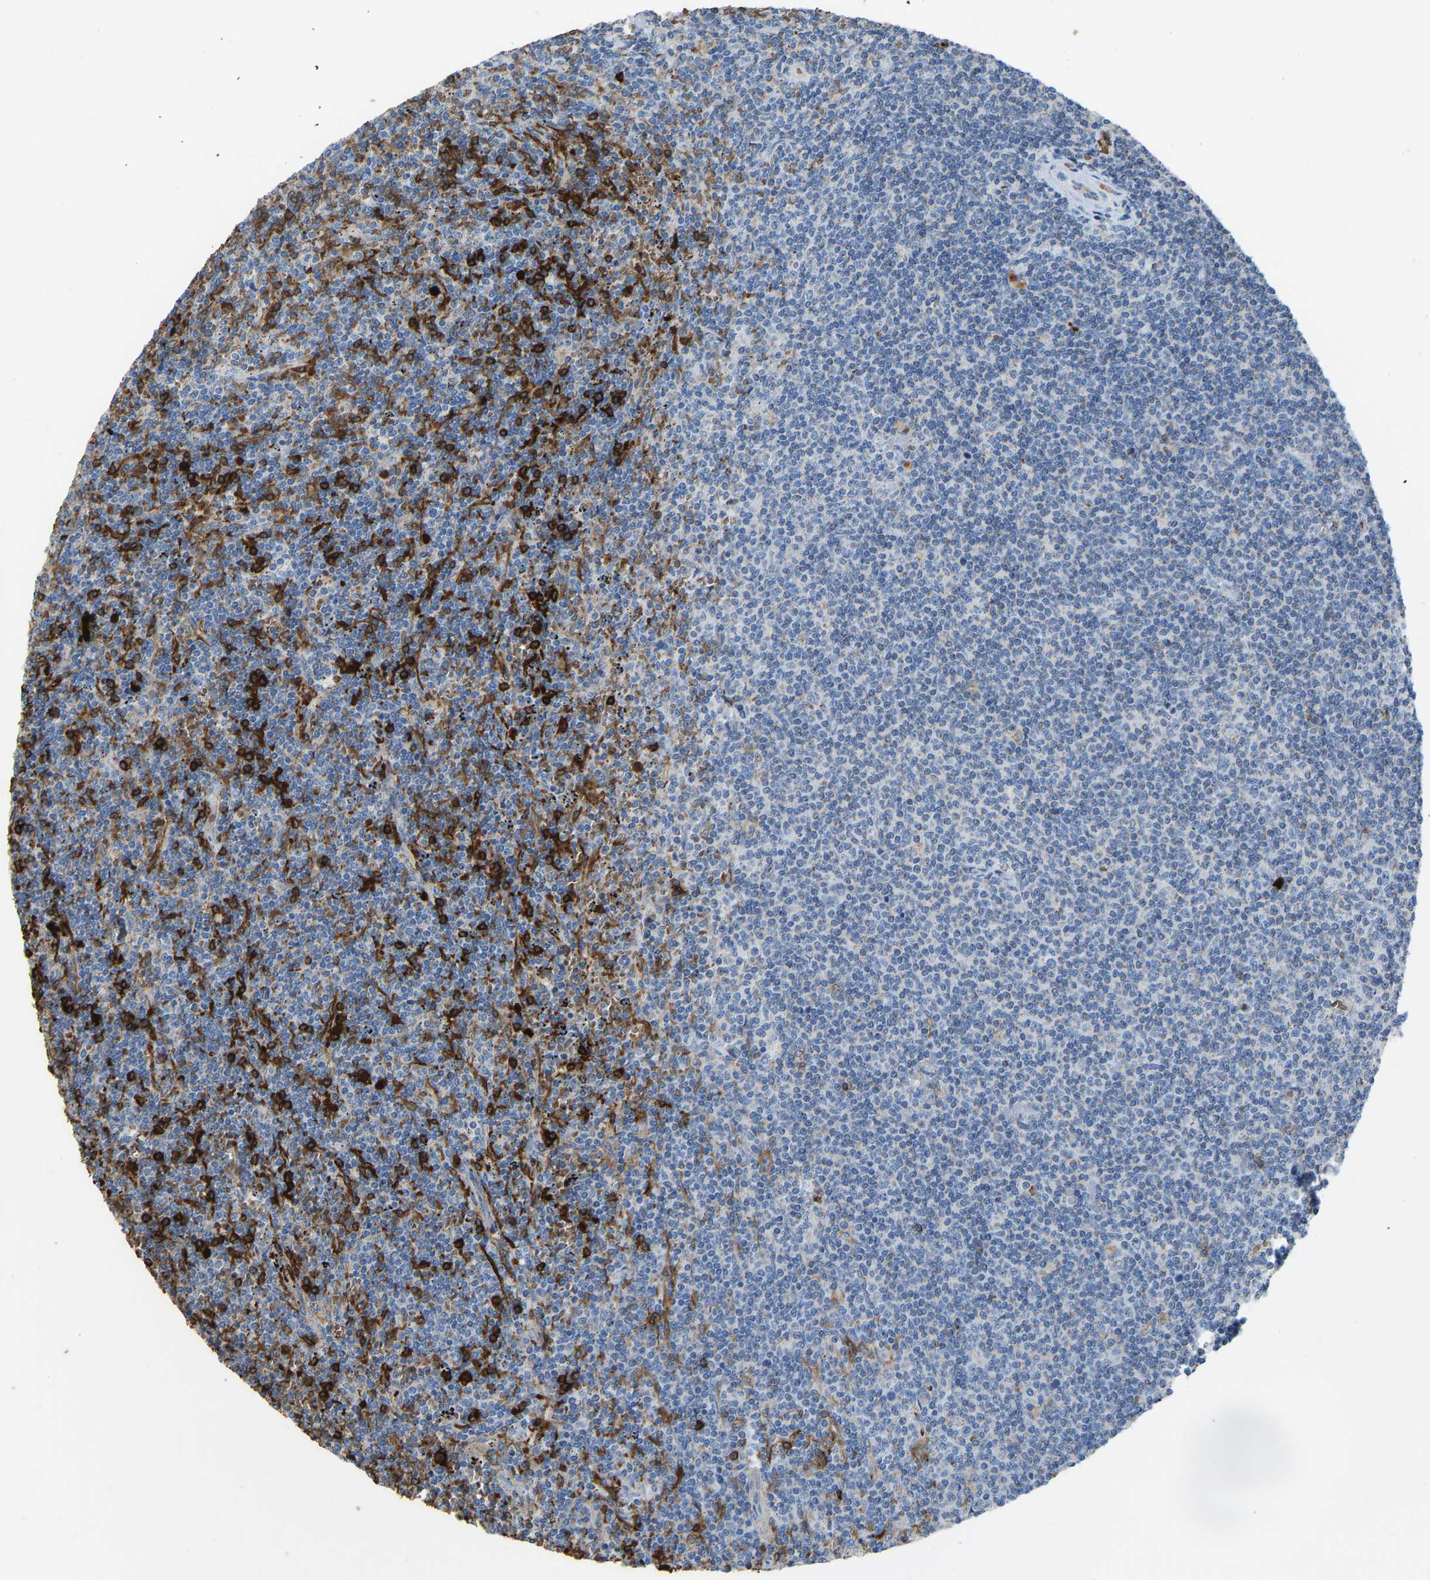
{"staining": {"intensity": "strong", "quantity": "<25%", "location": "cytoplasmic/membranous"}, "tissue": "lymphoma", "cell_type": "Tumor cells", "image_type": "cancer", "snomed": [{"axis": "morphology", "description": "Malignant lymphoma, non-Hodgkin's type, Low grade"}, {"axis": "topography", "description": "Spleen"}], "caption": "Immunohistochemical staining of lymphoma exhibits medium levels of strong cytoplasmic/membranous staining in approximately <25% of tumor cells.", "gene": "PIGS", "patient": {"sex": "female", "age": 50}}